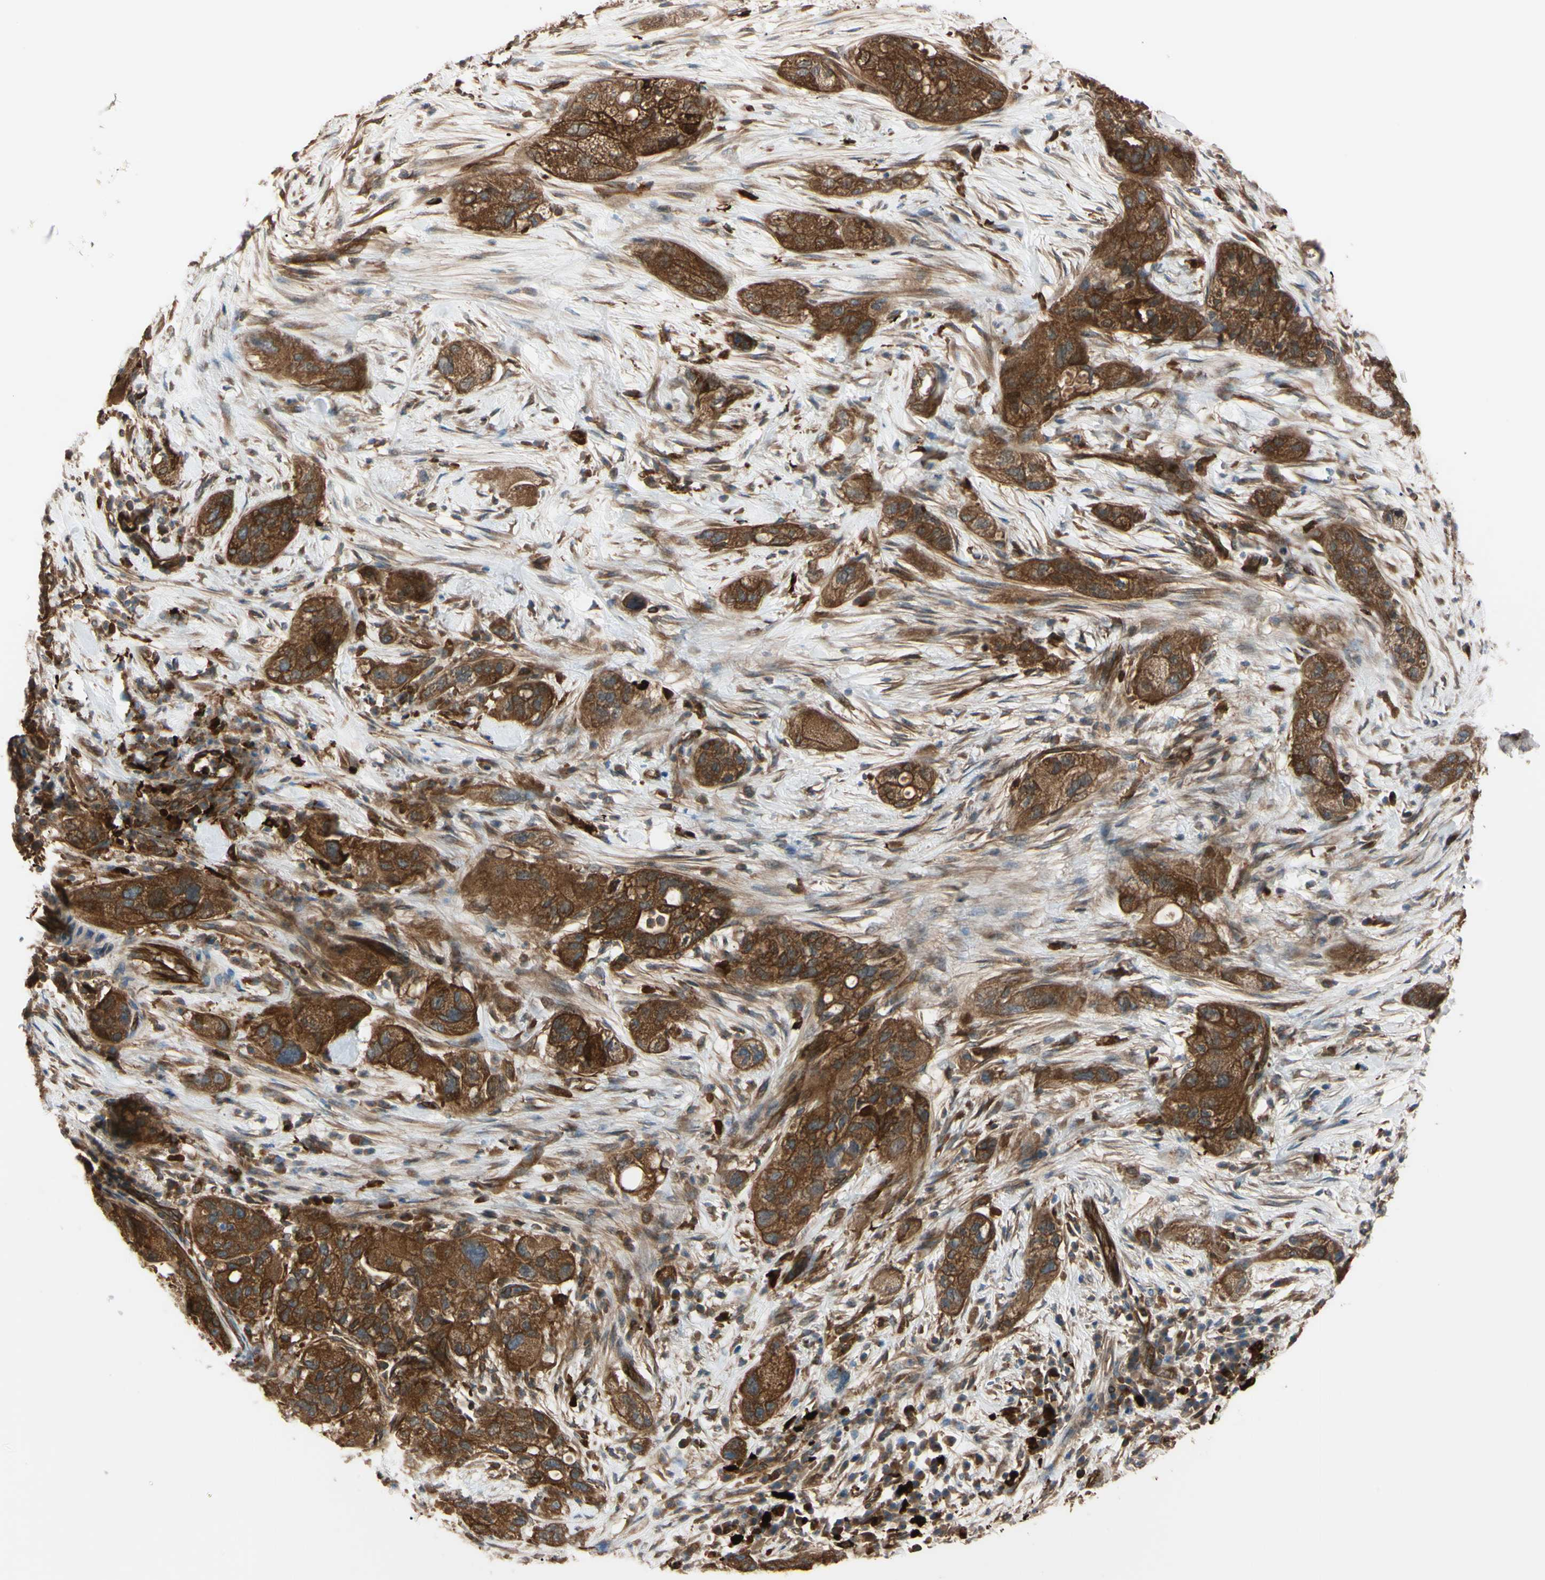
{"staining": {"intensity": "strong", "quantity": ">75%", "location": "cytoplasmic/membranous"}, "tissue": "pancreatic cancer", "cell_type": "Tumor cells", "image_type": "cancer", "snomed": [{"axis": "morphology", "description": "Adenocarcinoma, NOS"}, {"axis": "topography", "description": "Pancreas"}], "caption": "Immunohistochemistry staining of pancreatic cancer, which displays high levels of strong cytoplasmic/membranous expression in about >75% of tumor cells indicating strong cytoplasmic/membranous protein positivity. The staining was performed using DAB (3,3'-diaminobenzidine) (brown) for protein detection and nuclei were counterstained in hematoxylin (blue).", "gene": "PTPN12", "patient": {"sex": "female", "age": 78}}